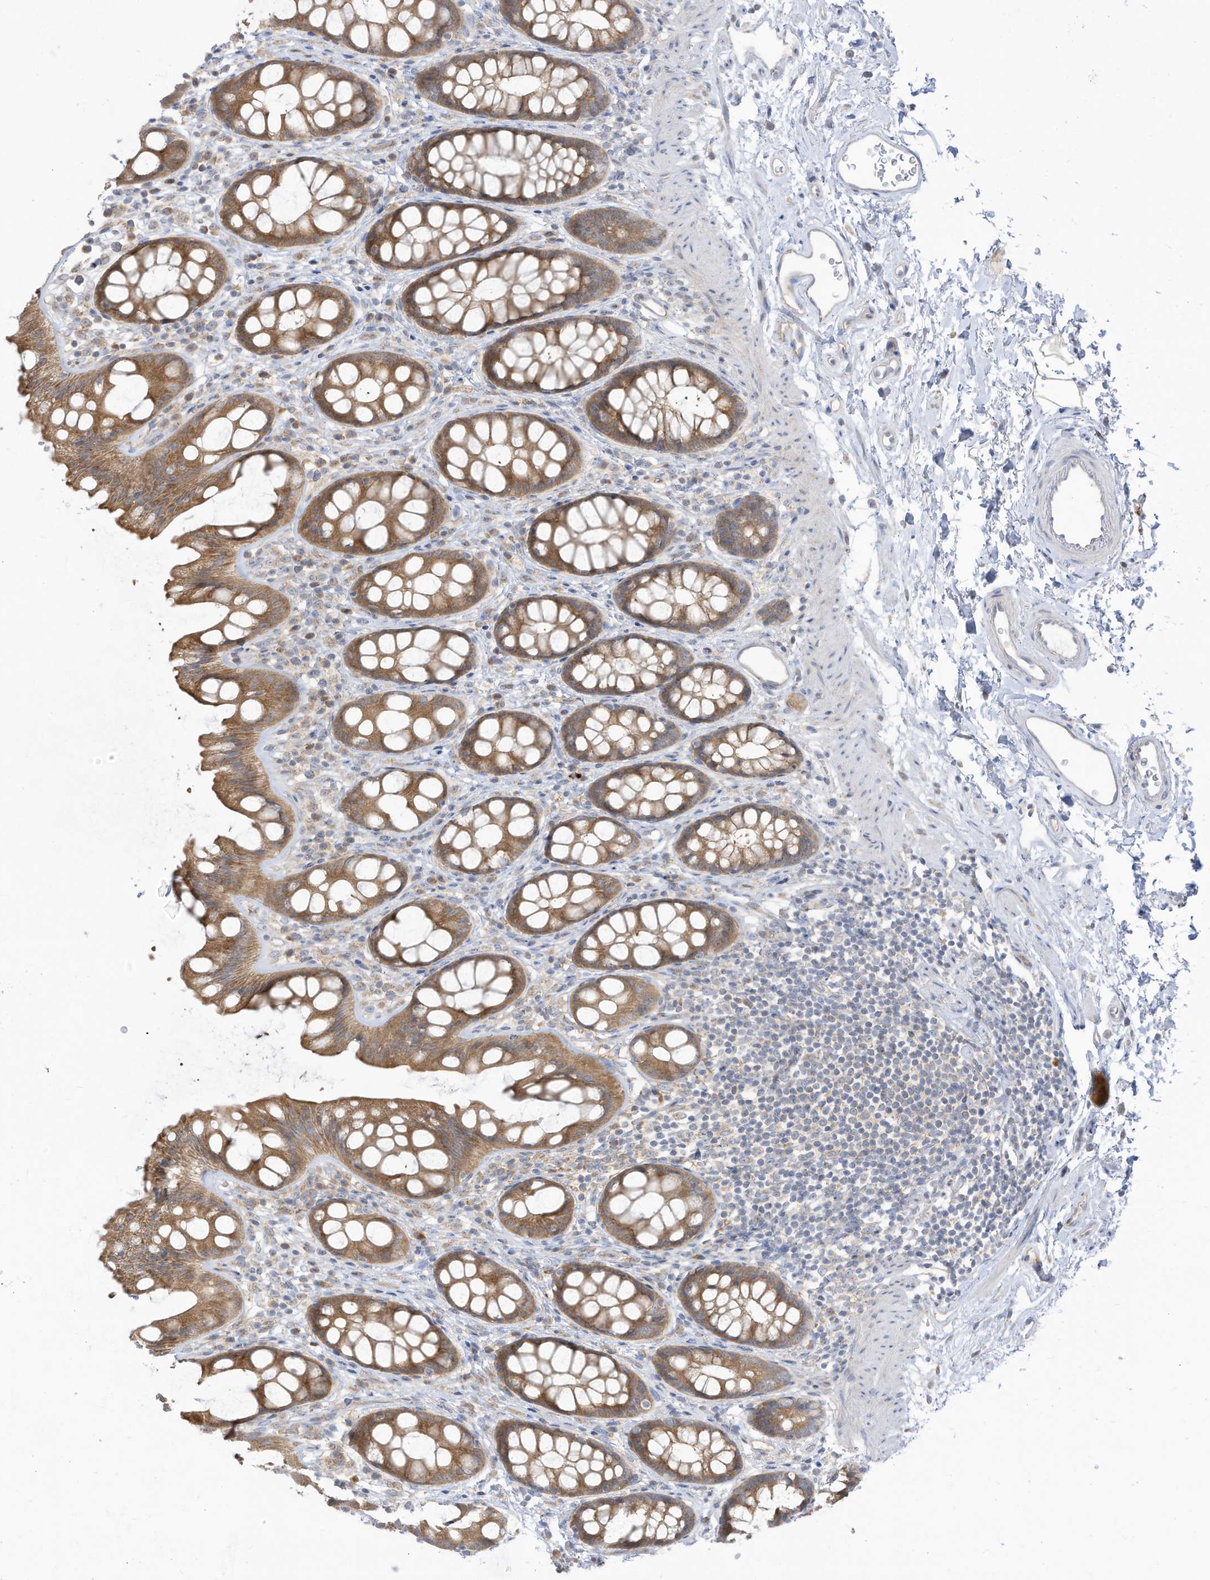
{"staining": {"intensity": "moderate", "quantity": ">75%", "location": "cytoplasmic/membranous"}, "tissue": "rectum", "cell_type": "Glandular cells", "image_type": "normal", "snomed": [{"axis": "morphology", "description": "Normal tissue, NOS"}, {"axis": "topography", "description": "Rectum"}], "caption": "Protein staining by immunohistochemistry demonstrates moderate cytoplasmic/membranous staining in about >75% of glandular cells in normal rectum.", "gene": "LRRN2", "patient": {"sex": "female", "age": 65}}